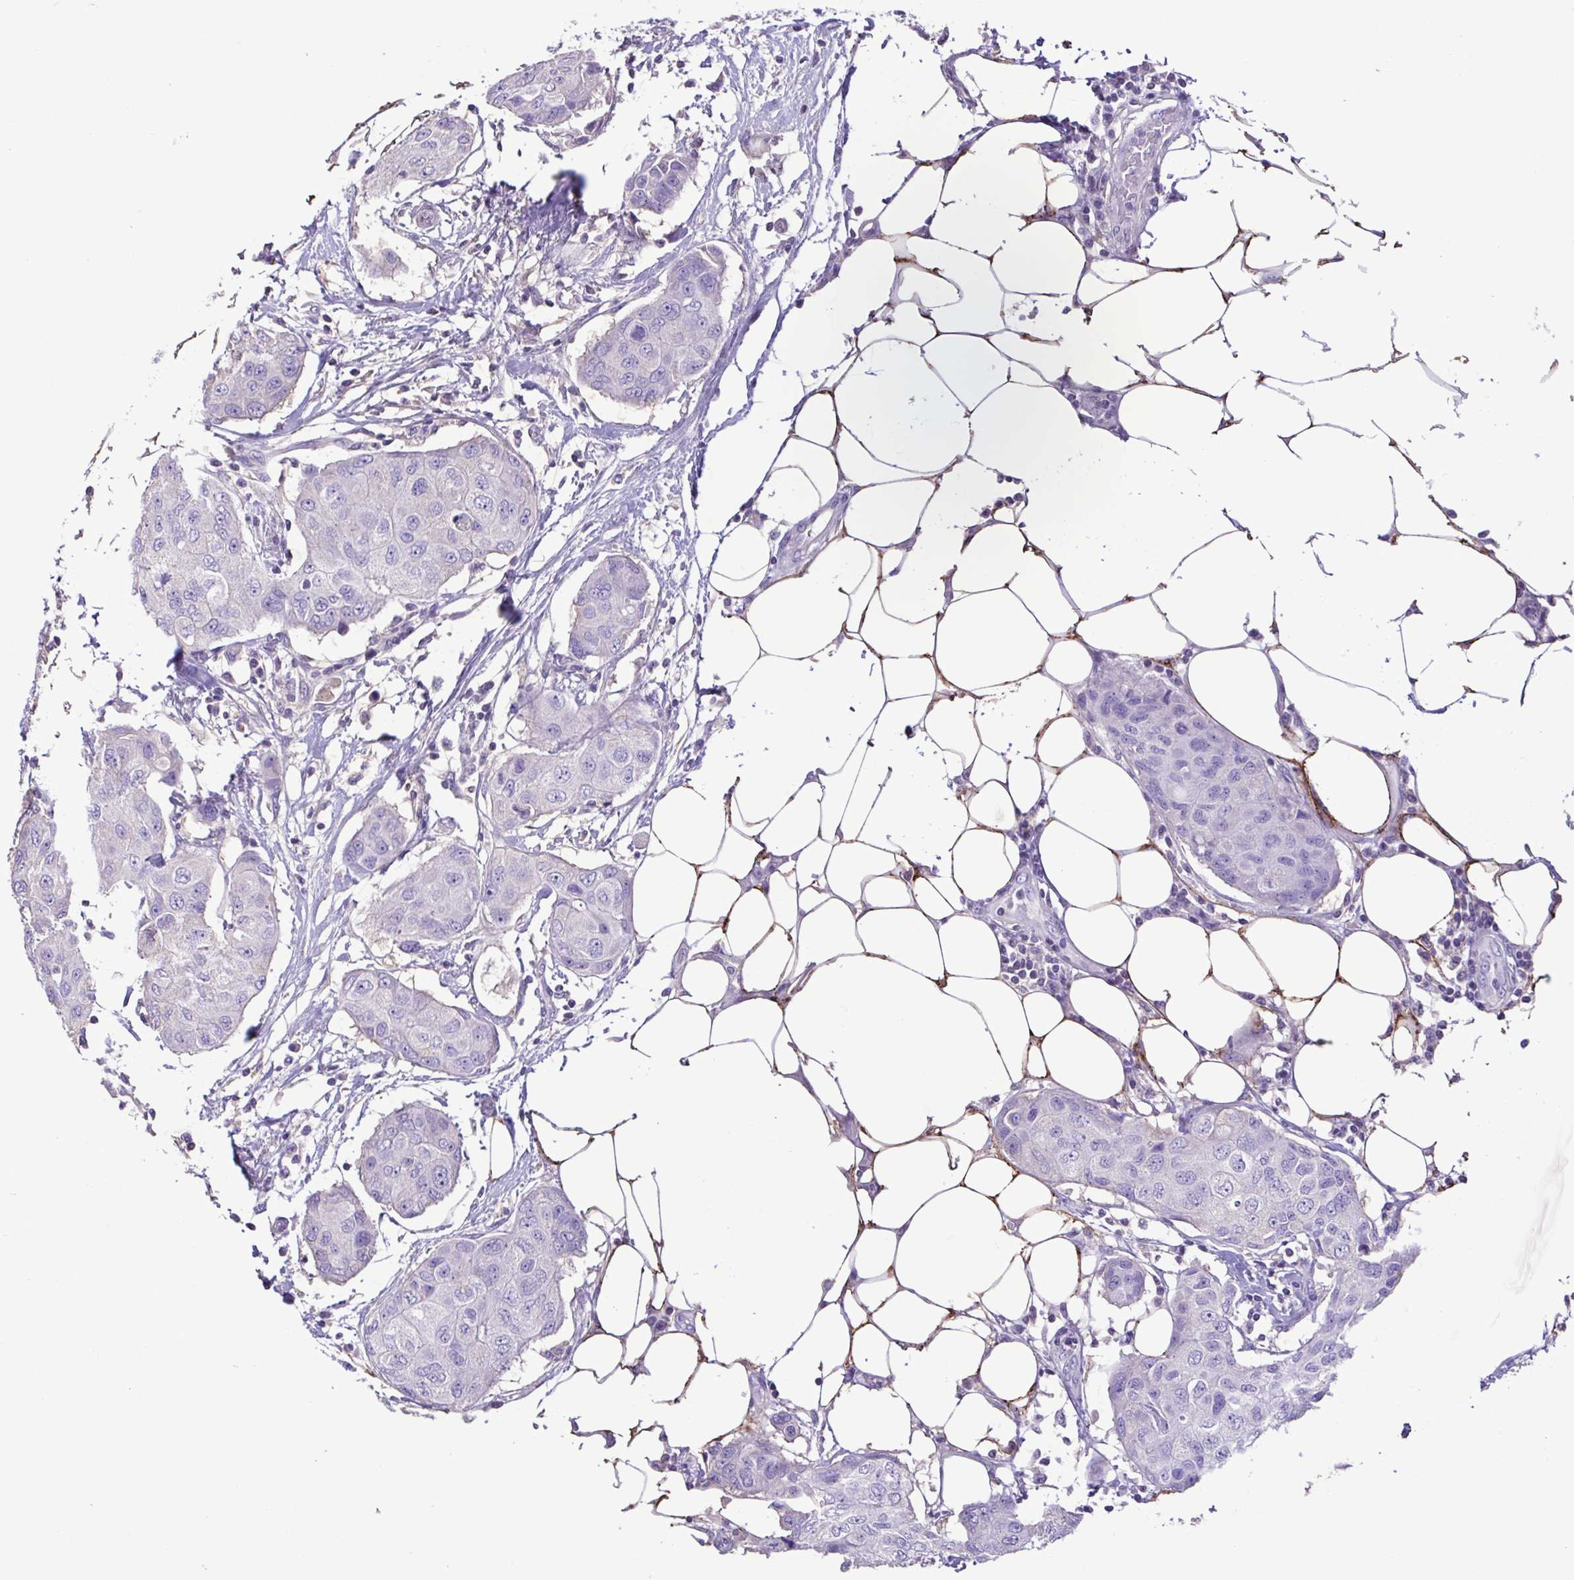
{"staining": {"intensity": "negative", "quantity": "none", "location": "none"}, "tissue": "breast cancer", "cell_type": "Tumor cells", "image_type": "cancer", "snomed": [{"axis": "morphology", "description": "Duct carcinoma"}, {"axis": "topography", "description": "Breast"}, {"axis": "topography", "description": "Lymph node"}], "caption": "A high-resolution micrograph shows immunohistochemistry (IHC) staining of breast cancer (invasive ductal carcinoma), which exhibits no significant expression in tumor cells.", "gene": "PLA2G4E", "patient": {"sex": "female", "age": 80}}